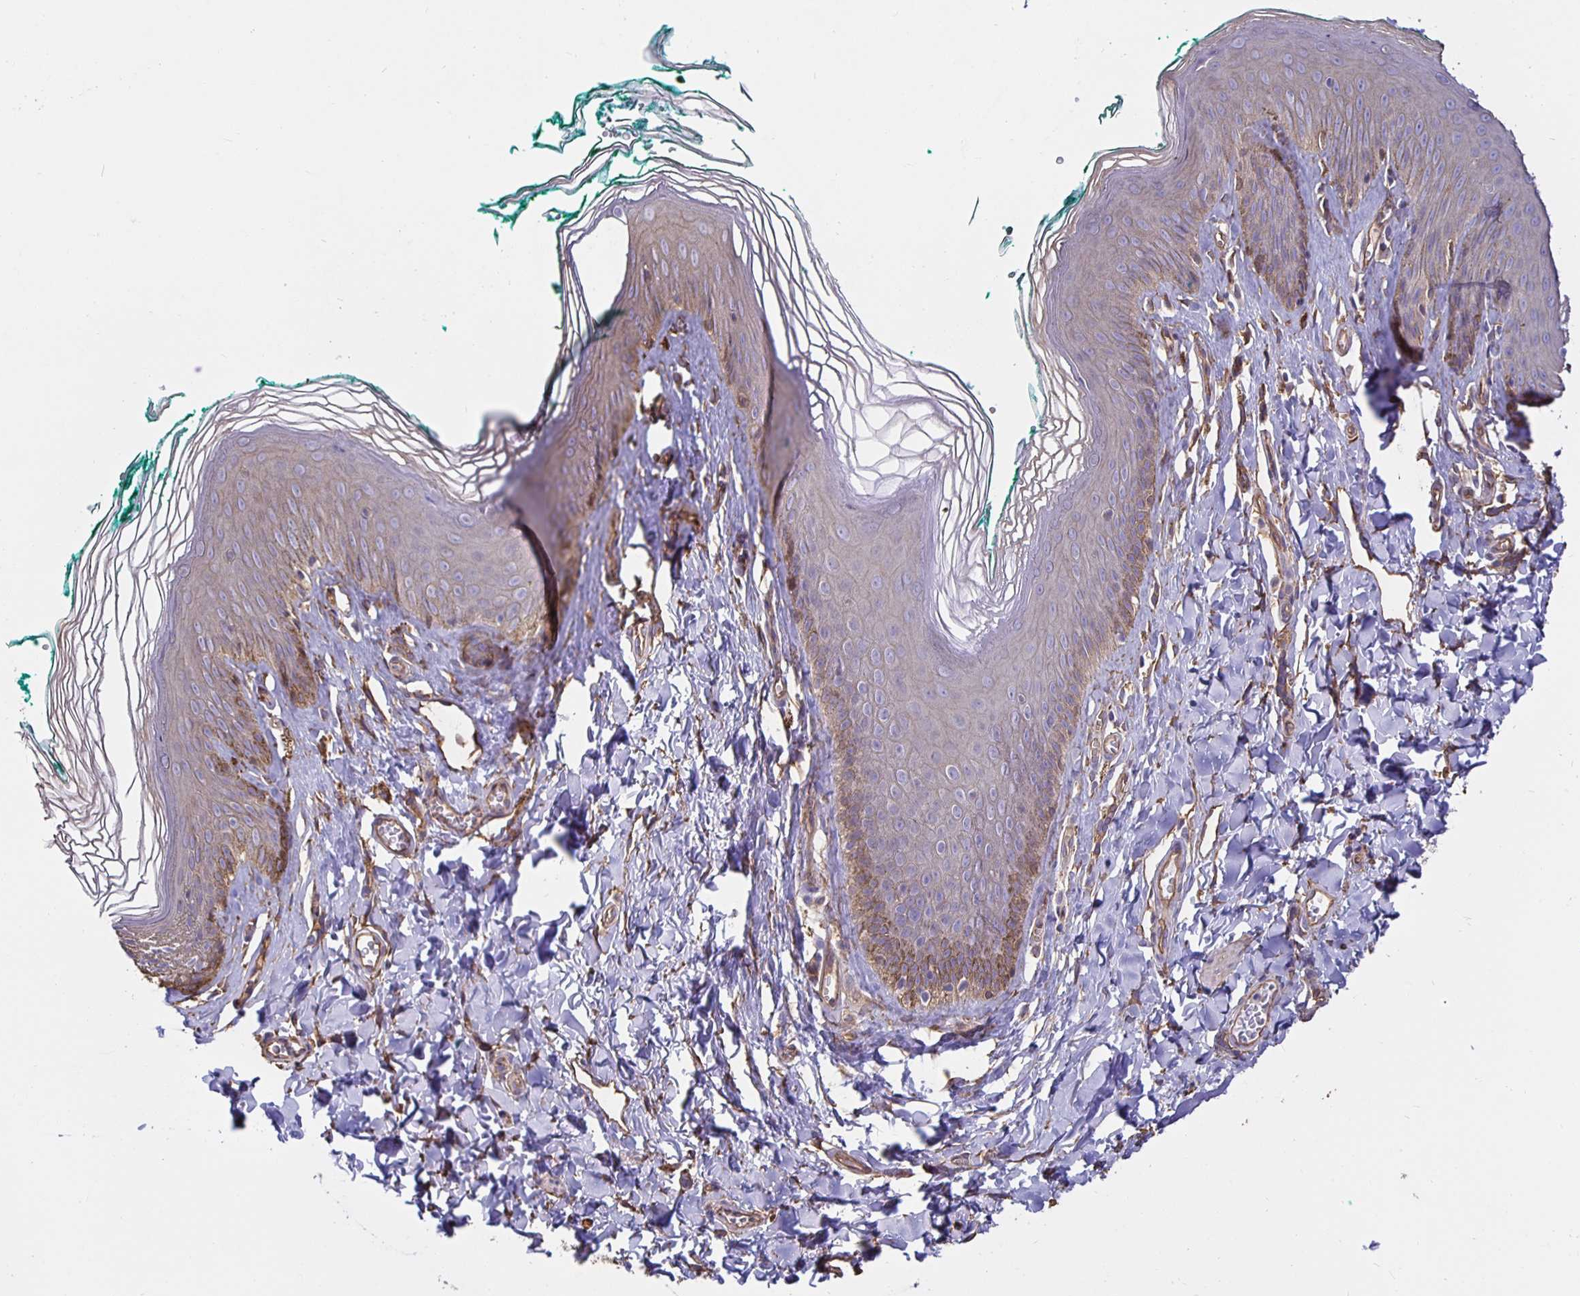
{"staining": {"intensity": "moderate", "quantity": "<25%", "location": "cytoplasmic/membranous"}, "tissue": "skin", "cell_type": "Epidermal cells", "image_type": "normal", "snomed": [{"axis": "morphology", "description": "Normal tissue, NOS"}, {"axis": "topography", "description": "Vulva"}, {"axis": "topography", "description": "Peripheral nerve tissue"}], "caption": "Epidermal cells show low levels of moderate cytoplasmic/membranous staining in approximately <25% of cells in benign human skin. (DAB = brown stain, brightfield microscopy at high magnification).", "gene": "ARHGEF39", "patient": {"sex": "female", "age": 66}}